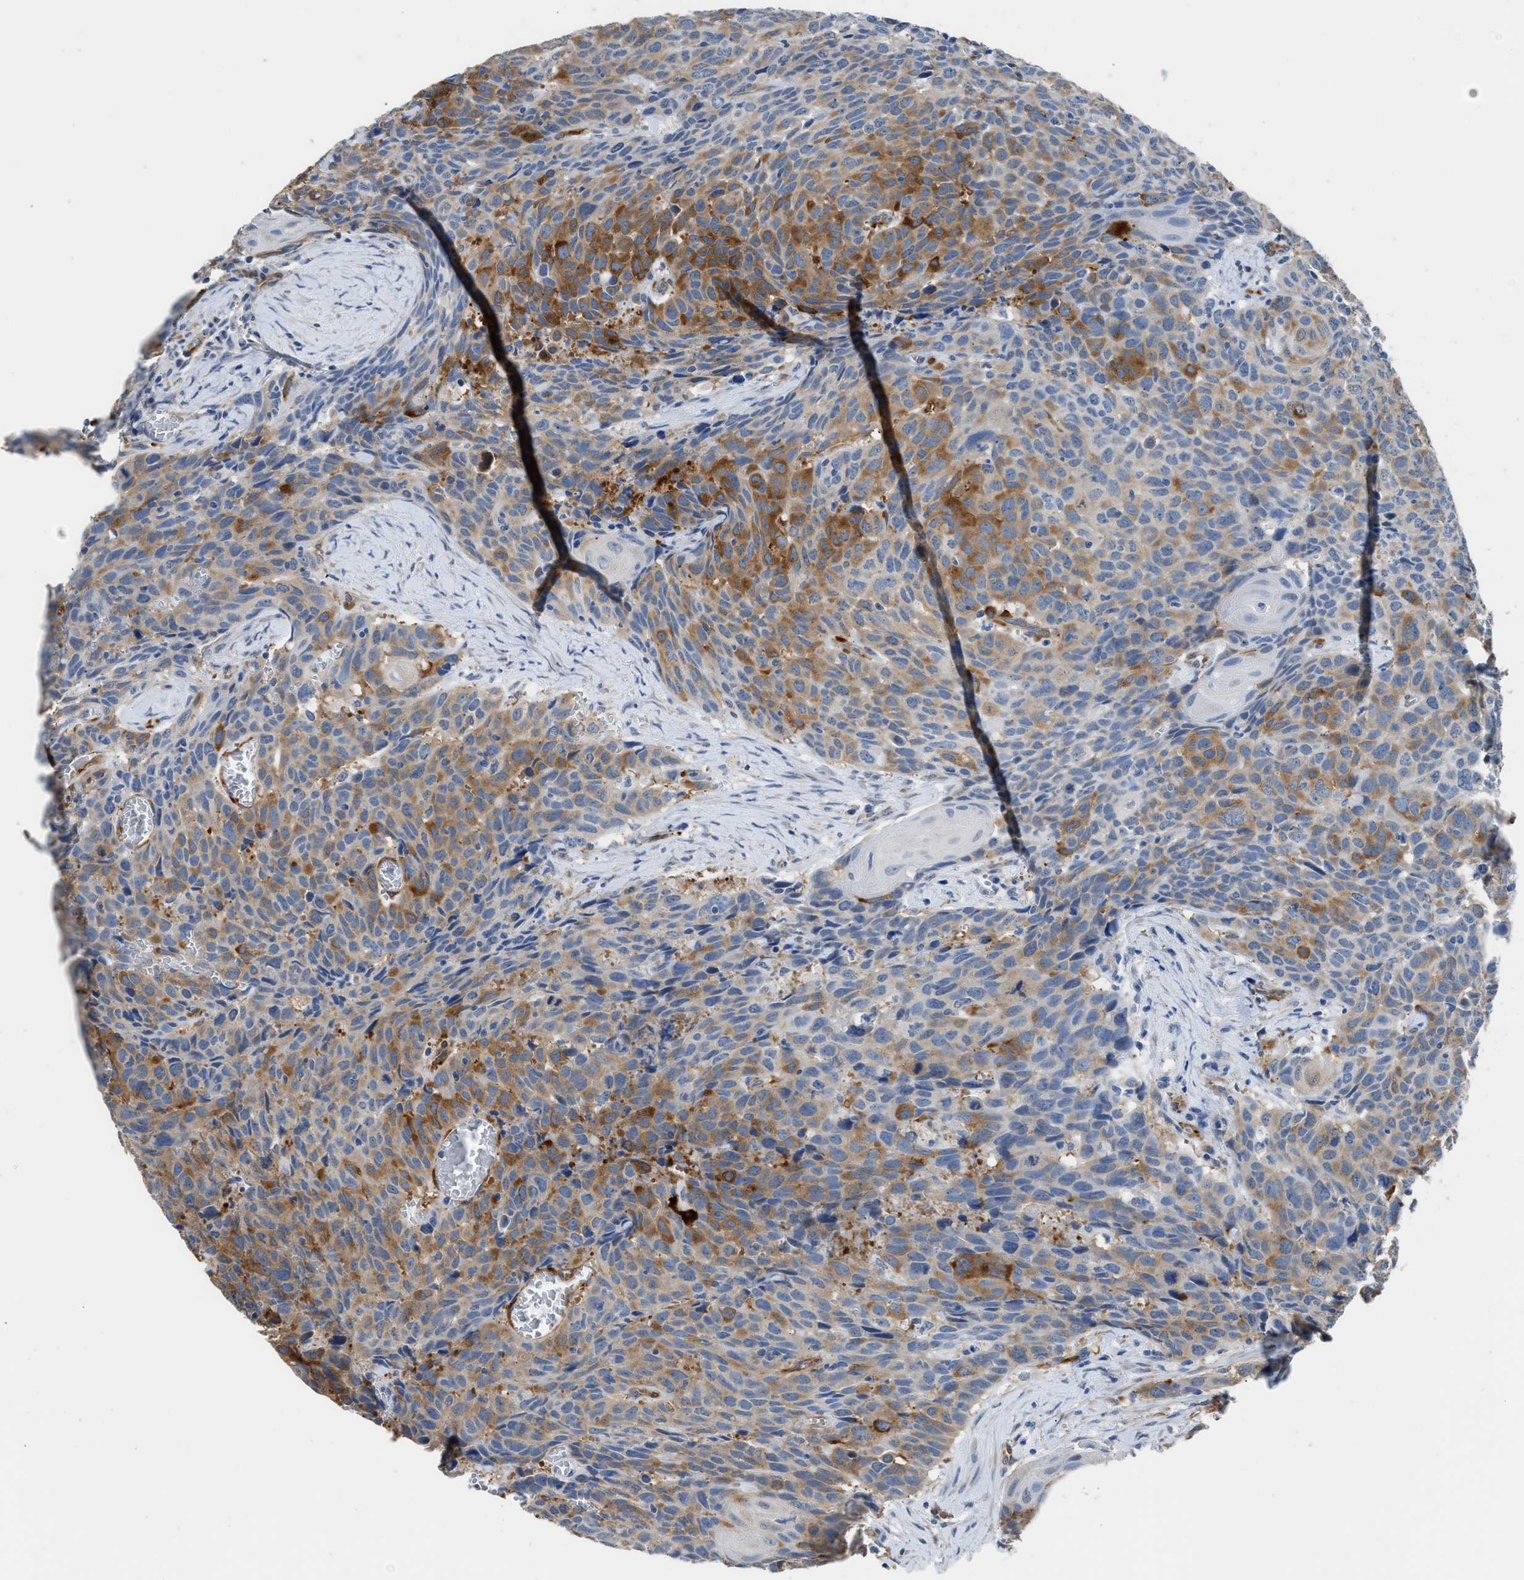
{"staining": {"intensity": "moderate", "quantity": "25%-75%", "location": "cytoplasmic/membranous"}, "tissue": "head and neck cancer", "cell_type": "Tumor cells", "image_type": "cancer", "snomed": [{"axis": "morphology", "description": "Squamous cell carcinoma, NOS"}, {"axis": "topography", "description": "Head-Neck"}], "caption": "Protein analysis of head and neck cancer tissue exhibits moderate cytoplasmic/membranous staining in about 25%-75% of tumor cells.", "gene": "ZSWIM5", "patient": {"sex": "male", "age": 66}}